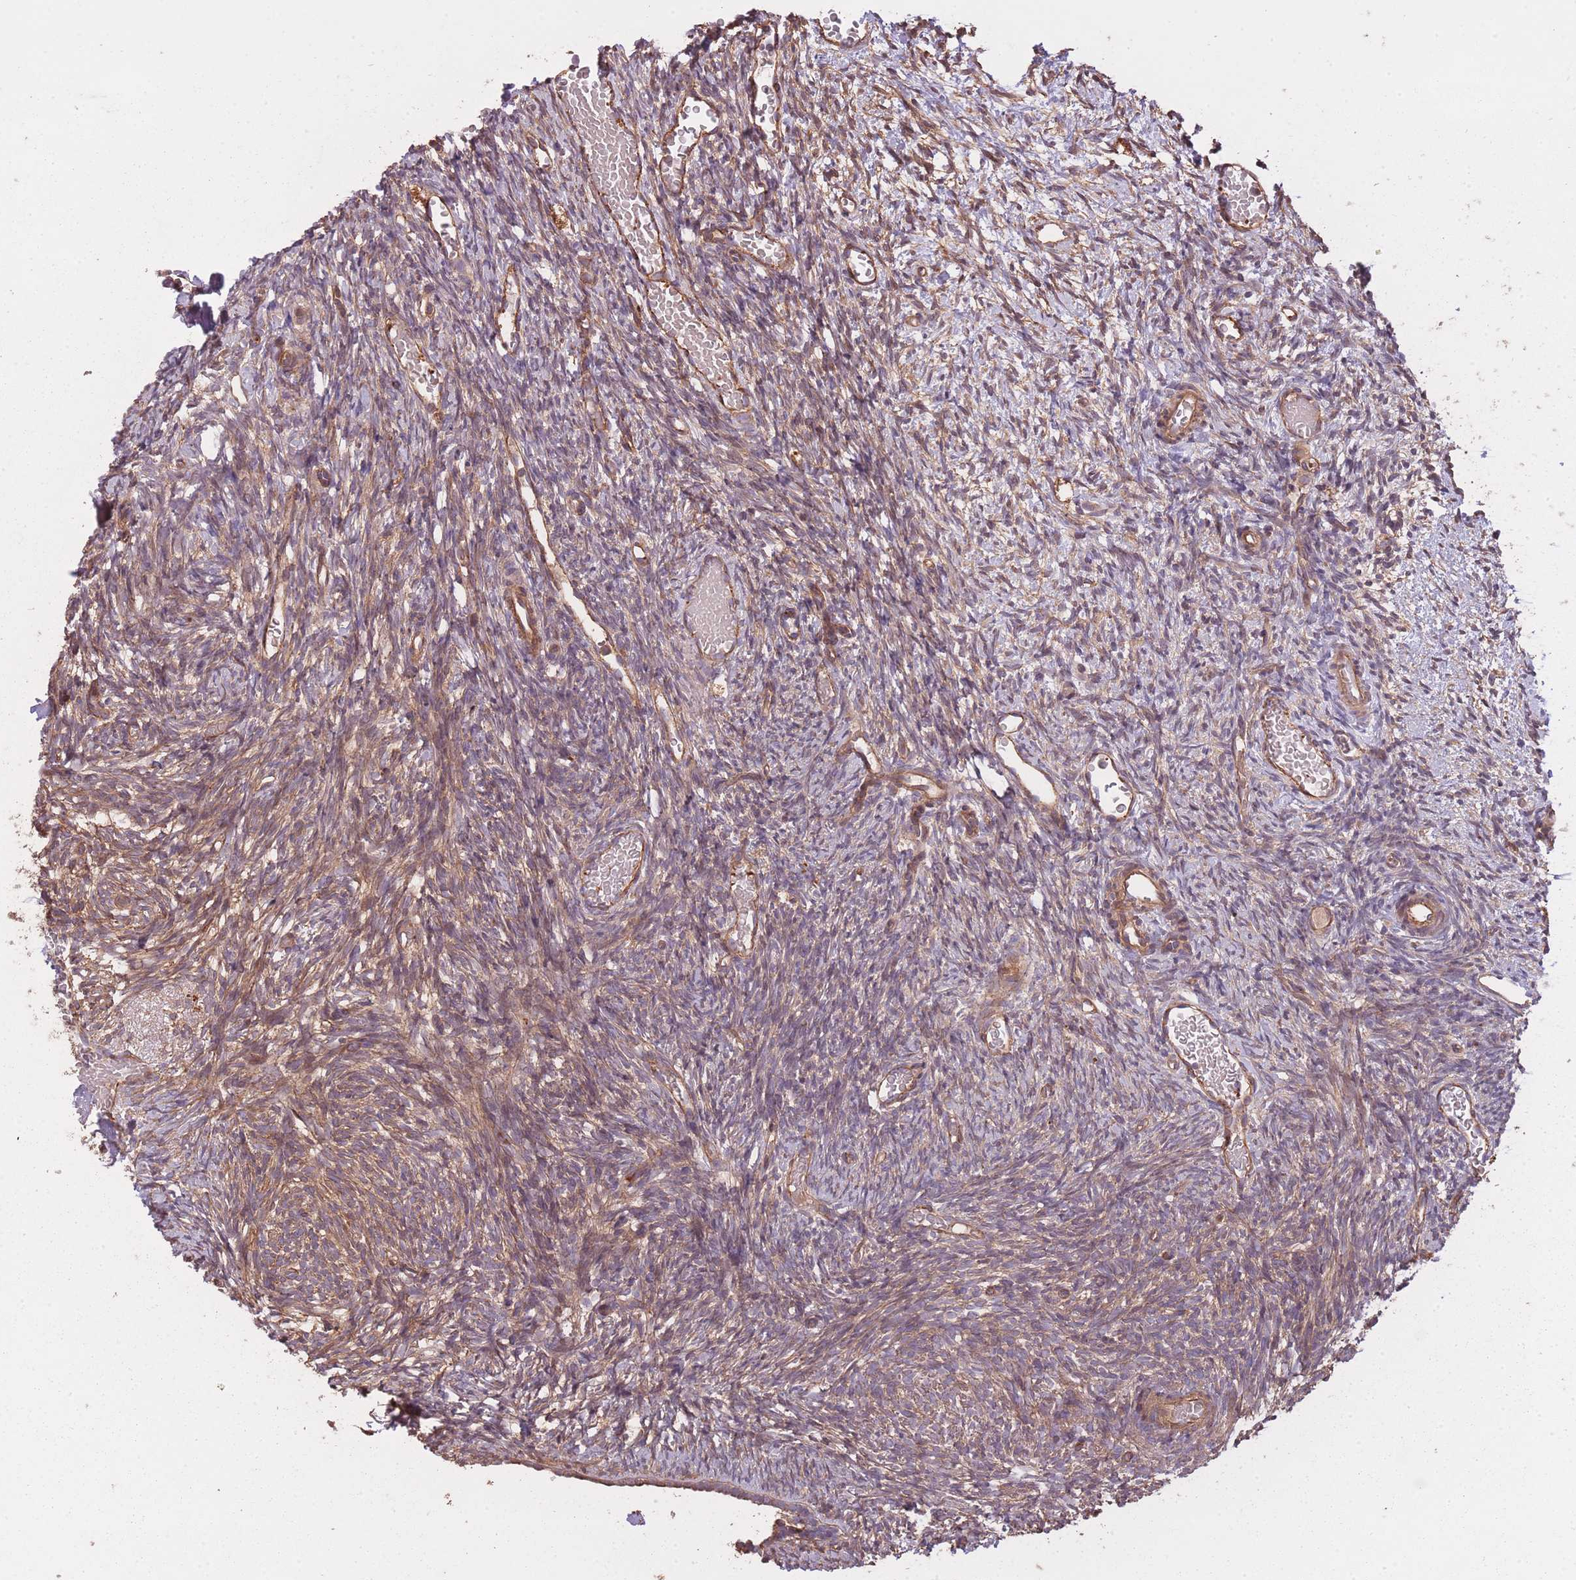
{"staining": {"intensity": "moderate", "quantity": "25%-75%", "location": "cytoplasmic/membranous"}, "tissue": "ovary", "cell_type": "Ovarian stroma cells", "image_type": "normal", "snomed": [{"axis": "morphology", "description": "Normal tissue, NOS"}, {"axis": "topography", "description": "Ovary"}], "caption": "Ovarian stroma cells display medium levels of moderate cytoplasmic/membranous expression in about 25%-75% of cells in unremarkable ovary.", "gene": "ARMH3", "patient": {"sex": "female", "age": 39}}